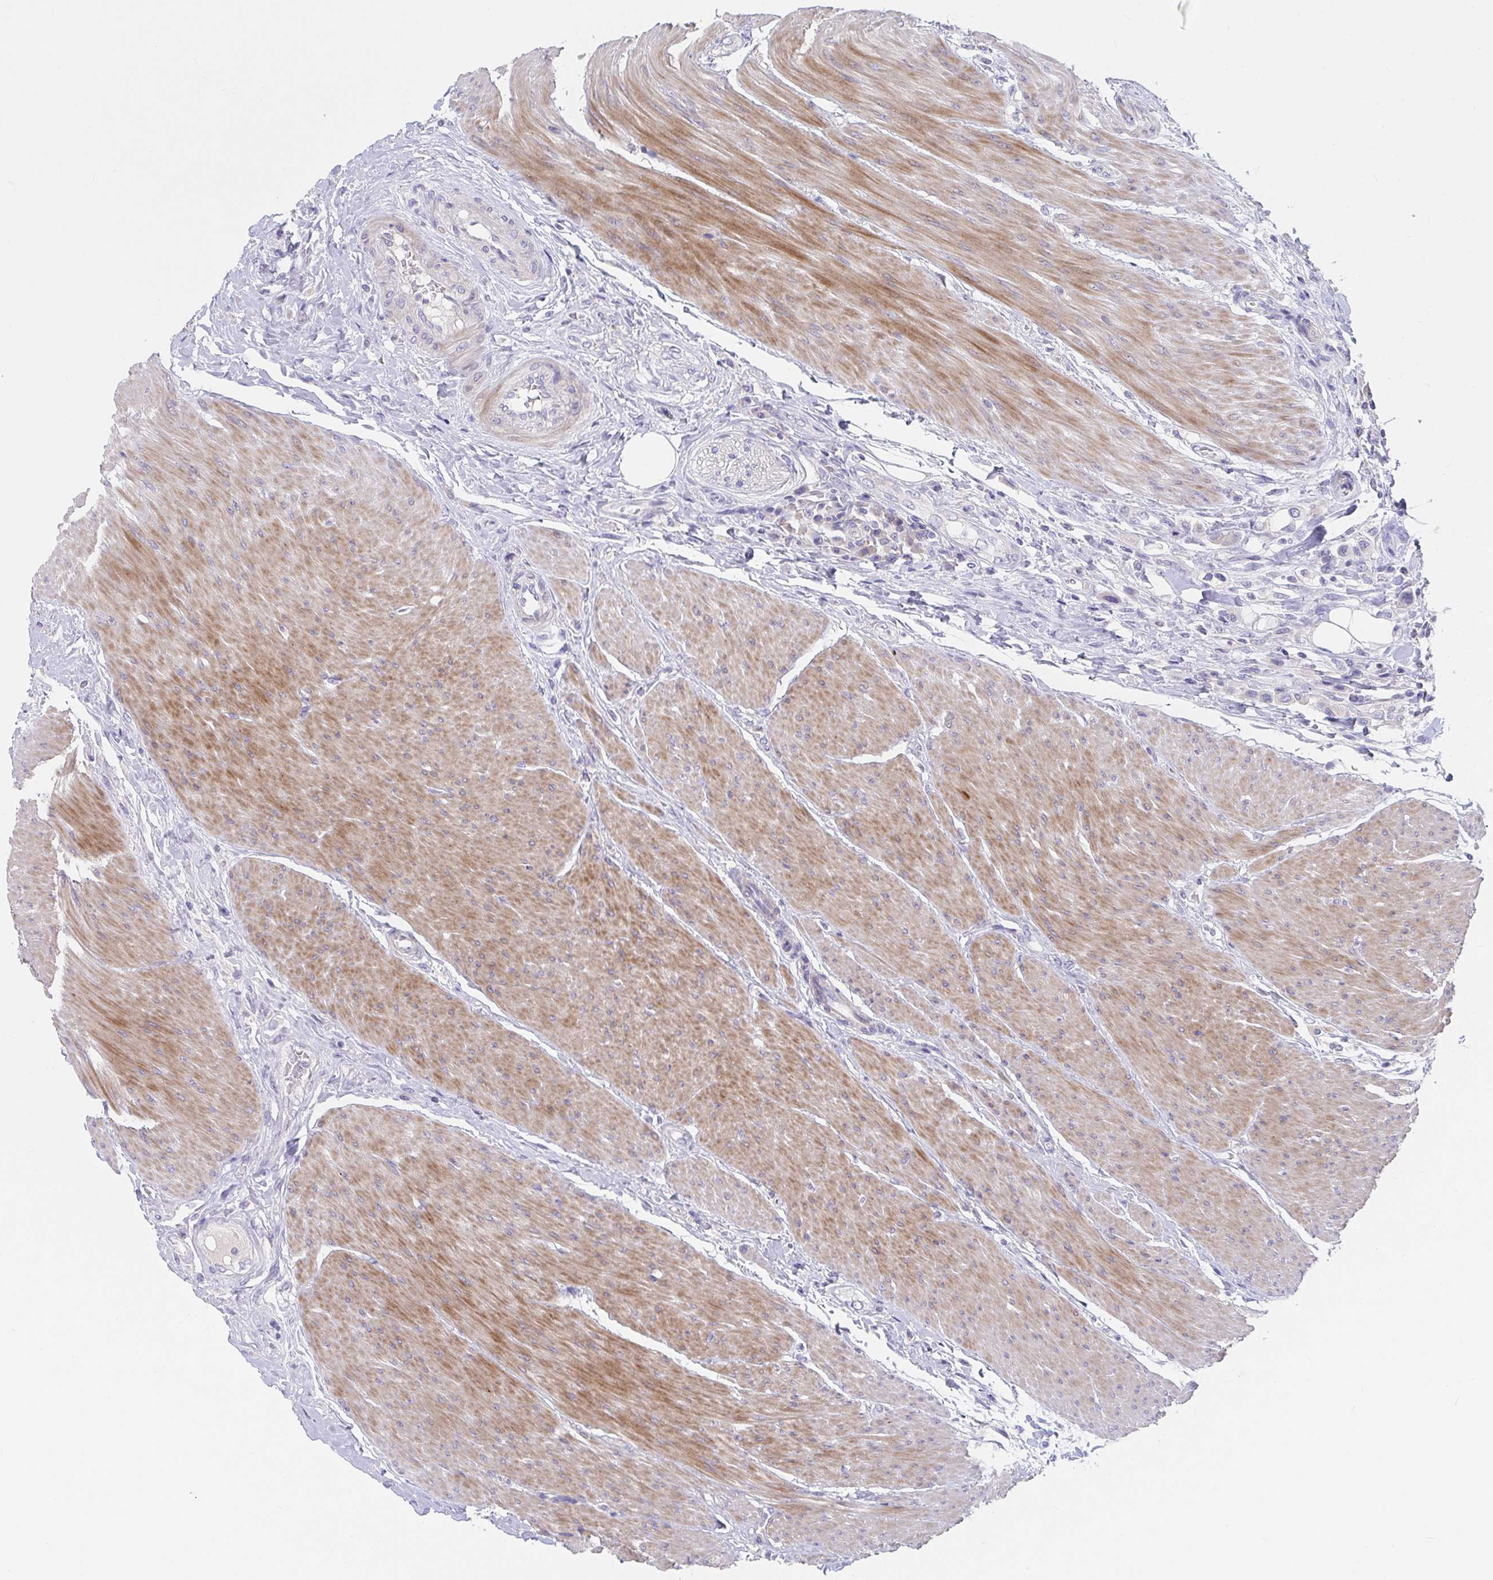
{"staining": {"intensity": "negative", "quantity": "none", "location": "none"}, "tissue": "urothelial cancer", "cell_type": "Tumor cells", "image_type": "cancer", "snomed": [{"axis": "morphology", "description": "Urothelial carcinoma, High grade"}, {"axis": "topography", "description": "Urinary bladder"}], "caption": "Urothelial carcinoma (high-grade) was stained to show a protein in brown. There is no significant staining in tumor cells.", "gene": "ZNF561", "patient": {"sex": "male", "age": 50}}